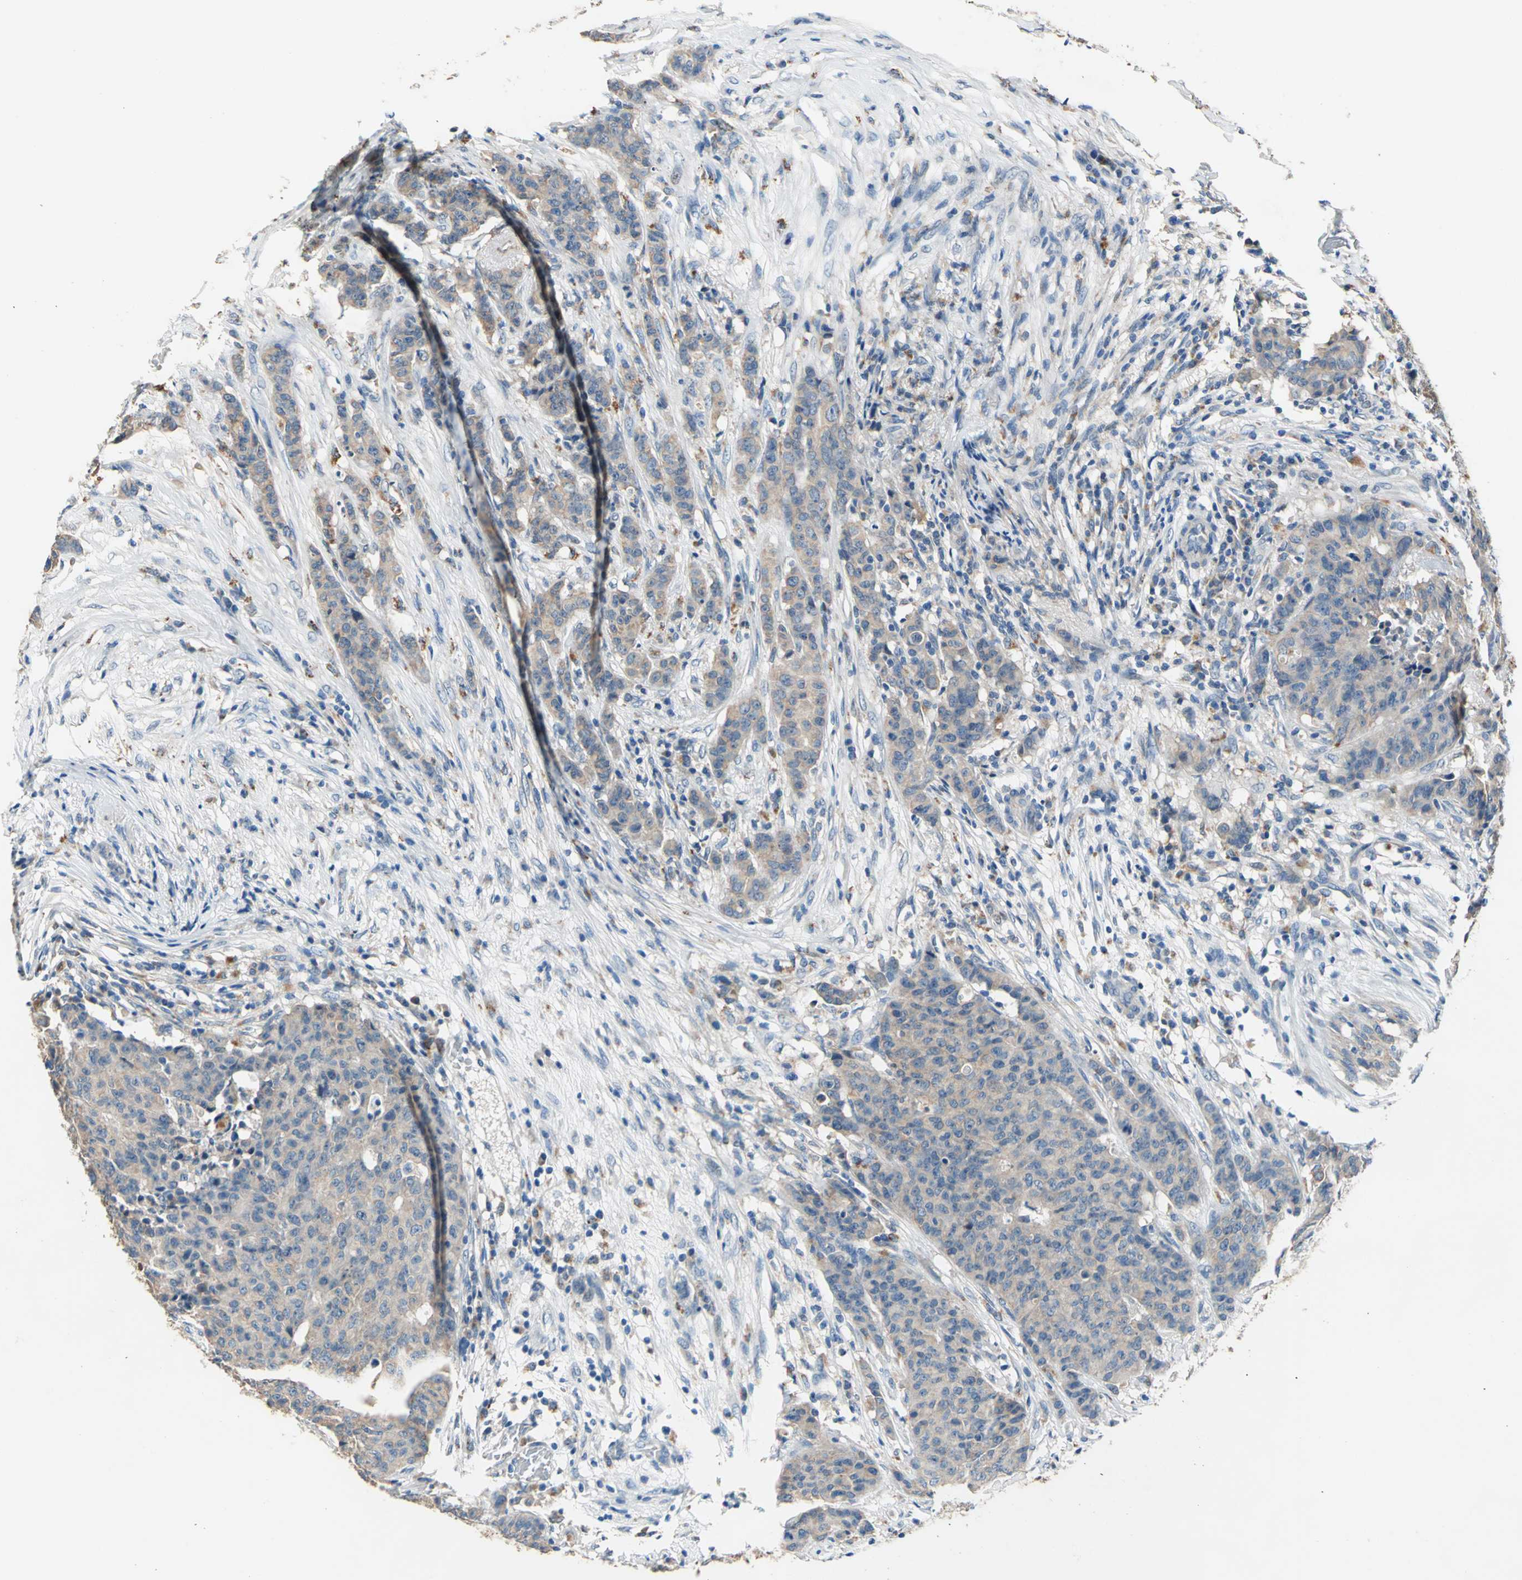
{"staining": {"intensity": "weak", "quantity": ">75%", "location": "cytoplasmic/membranous"}, "tissue": "breast cancer", "cell_type": "Tumor cells", "image_type": "cancer", "snomed": [{"axis": "morphology", "description": "Duct carcinoma"}, {"axis": "topography", "description": "Breast"}], "caption": "Immunohistochemical staining of human invasive ductal carcinoma (breast) shows low levels of weak cytoplasmic/membranous protein expression in about >75% of tumor cells.", "gene": "RASD2", "patient": {"sex": "female", "age": 40}}